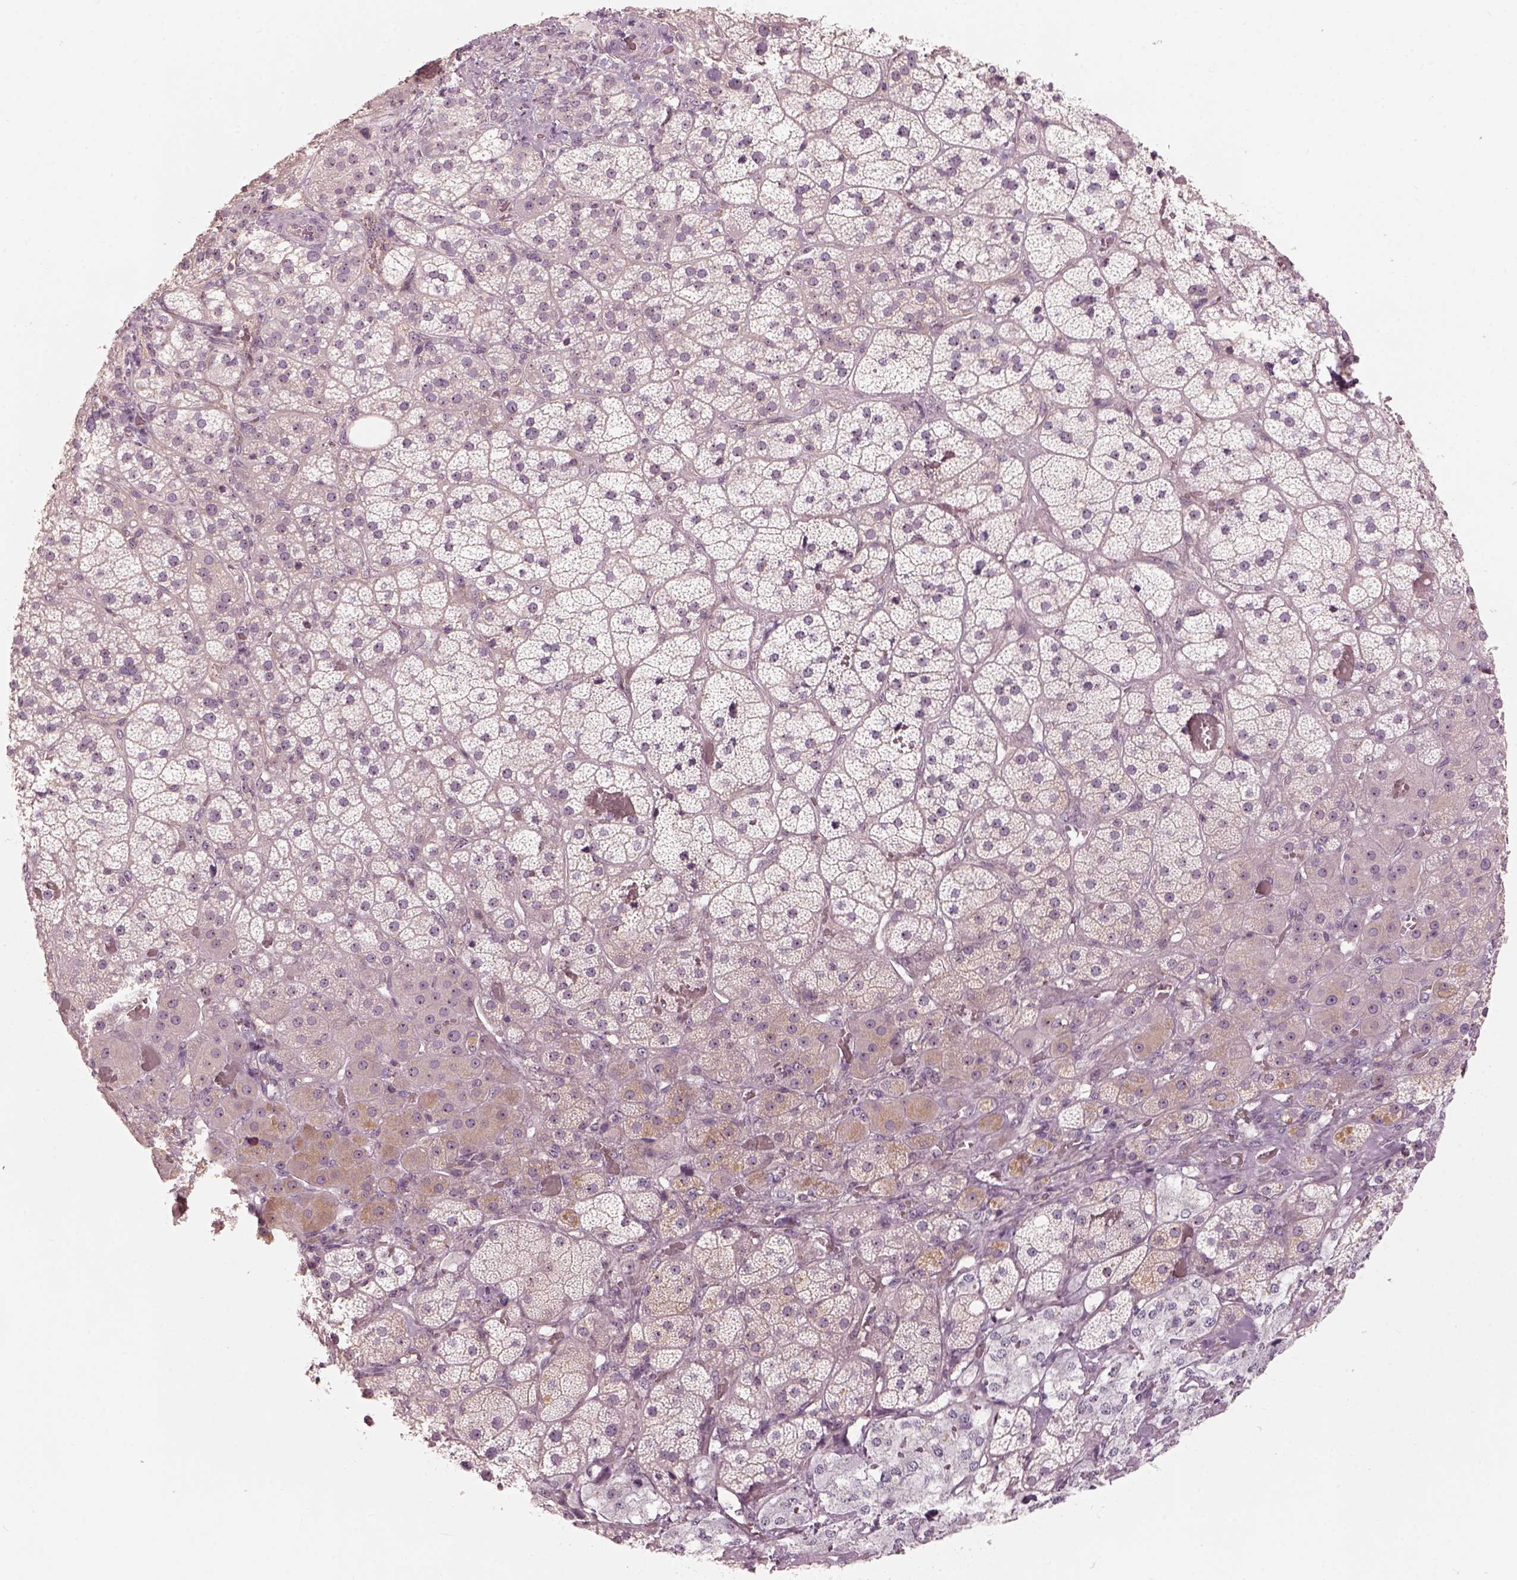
{"staining": {"intensity": "weak", "quantity": "<25%", "location": "cytoplasmic/membranous"}, "tissue": "adrenal gland", "cell_type": "Glandular cells", "image_type": "normal", "snomed": [{"axis": "morphology", "description": "Normal tissue, NOS"}, {"axis": "topography", "description": "Adrenal gland"}], "caption": "Immunohistochemistry histopathology image of normal adrenal gland: human adrenal gland stained with DAB displays no significant protein staining in glandular cells.", "gene": "CDS1", "patient": {"sex": "male", "age": 57}}